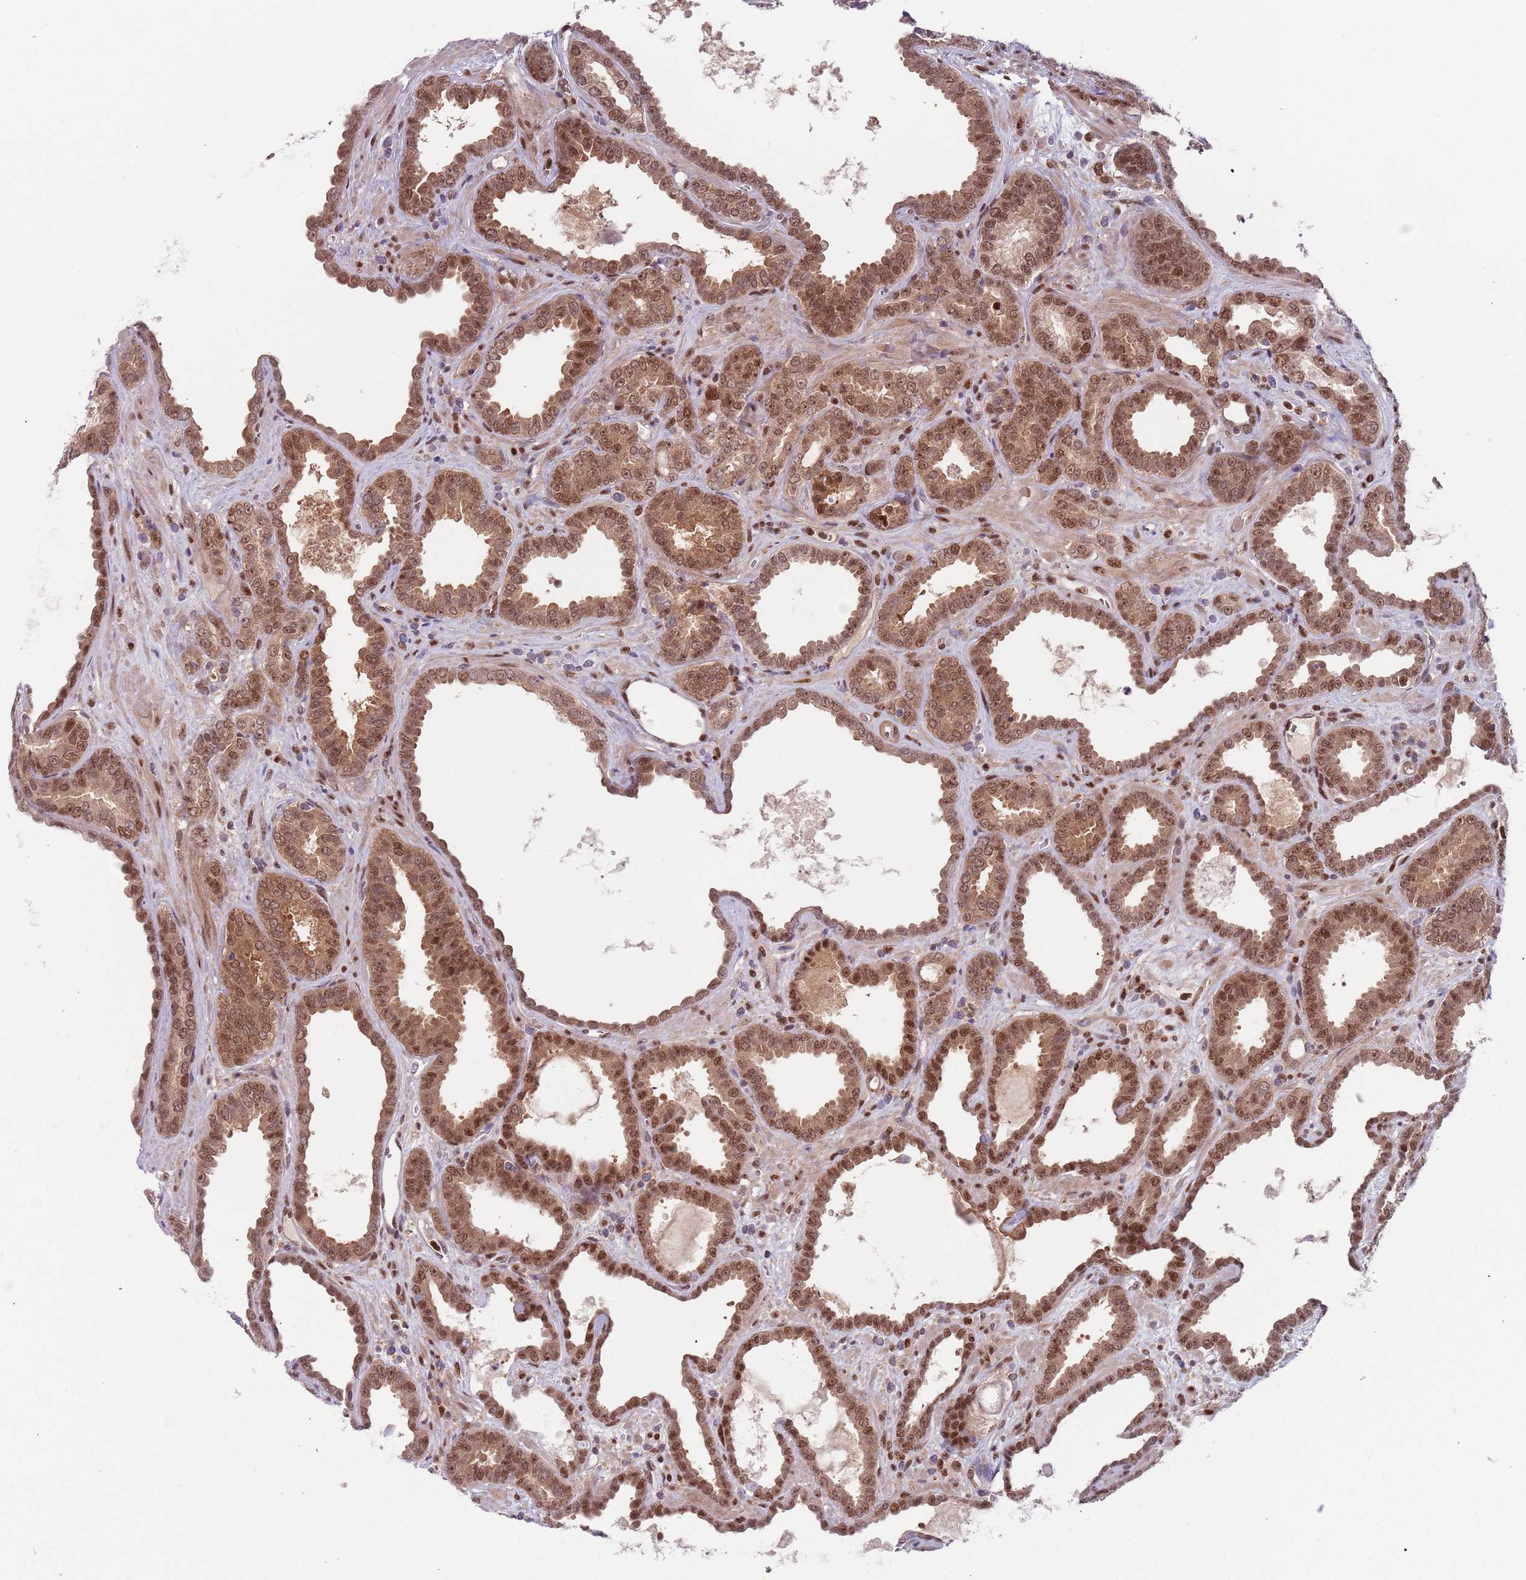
{"staining": {"intensity": "moderate", "quantity": ">75%", "location": "cytoplasmic/membranous,nuclear"}, "tissue": "prostate cancer", "cell_type": "Tumor cells", "image_type": "cancer", "snomed": [{"axis": "morphology", "description": "Adenocarcinoma, High grade"}, {"axis": "topography", "description": "Prostate"}], "caption": "Prostate cancer stained with a brown dye shows moderate cytoplasmic/membranous and nuclear positive staining in about >75% of tumor cells.", "gene": "RMND5B", "patient": {"sex": "male", "age": 72}}